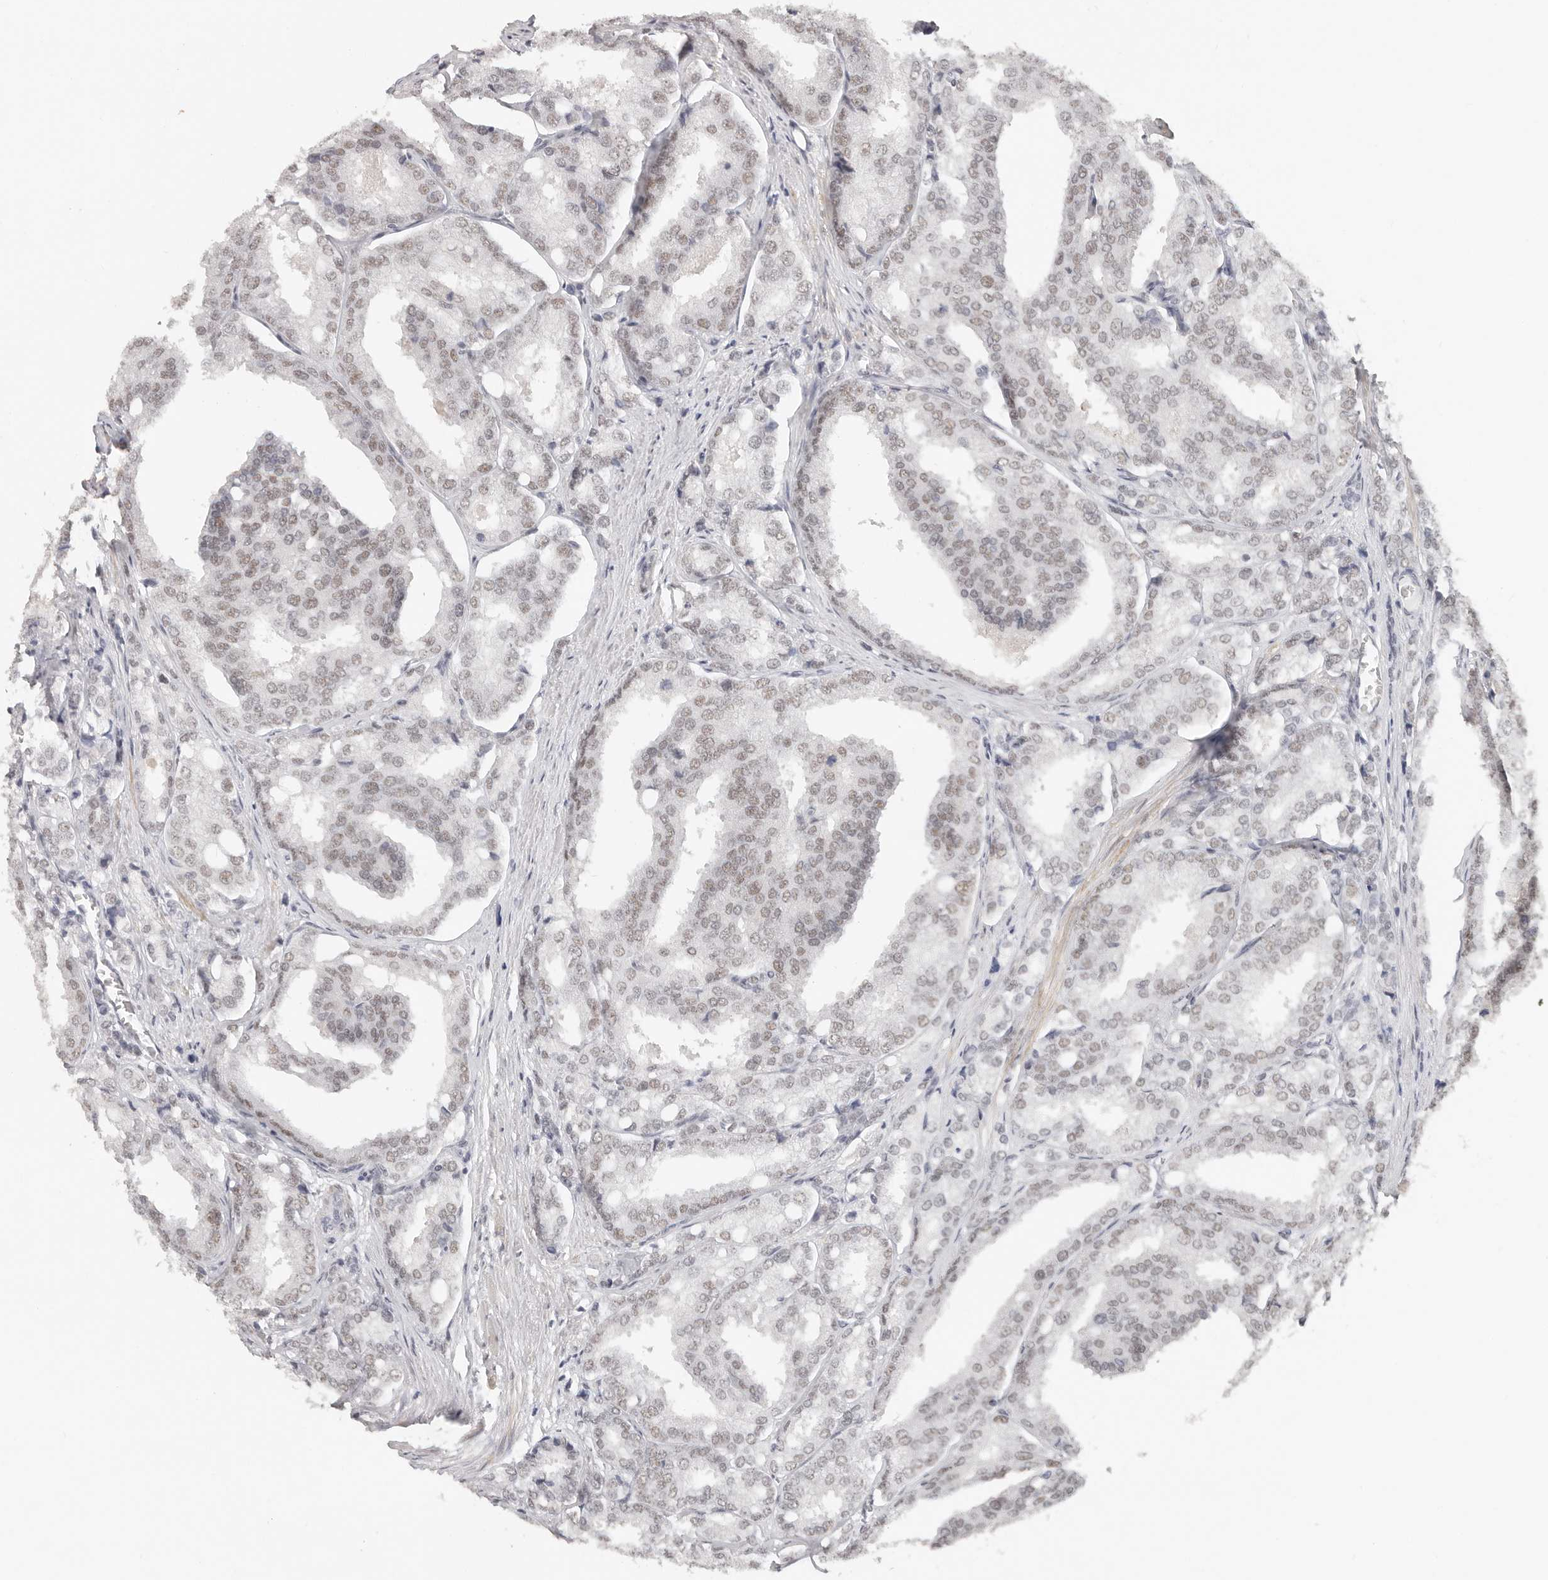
{"staining": {"intensity": "weak", "quantity": "25%-75%", "location": "nuclear"}, "tissue": "prostate cancer", "cell_type": "Tumor cells", "image_type": "cancer", "snomed": [{"axis": "morphology", "description": "Adenocarcinoma, High grade"}, {"axis": "topography", "description": "Prostate"}], "caption": "This photomicrograph displays prostate cancer (high-grade adenocarcinoma) stained with immunohistochemistry (IHC) to label a protein in brown. The nuclear of tumor cells show weak positivity for the protein. Nuclei are counter-stained blue.", "gene": "LARP7", "patient": {"sex": "male", "age": 50}}